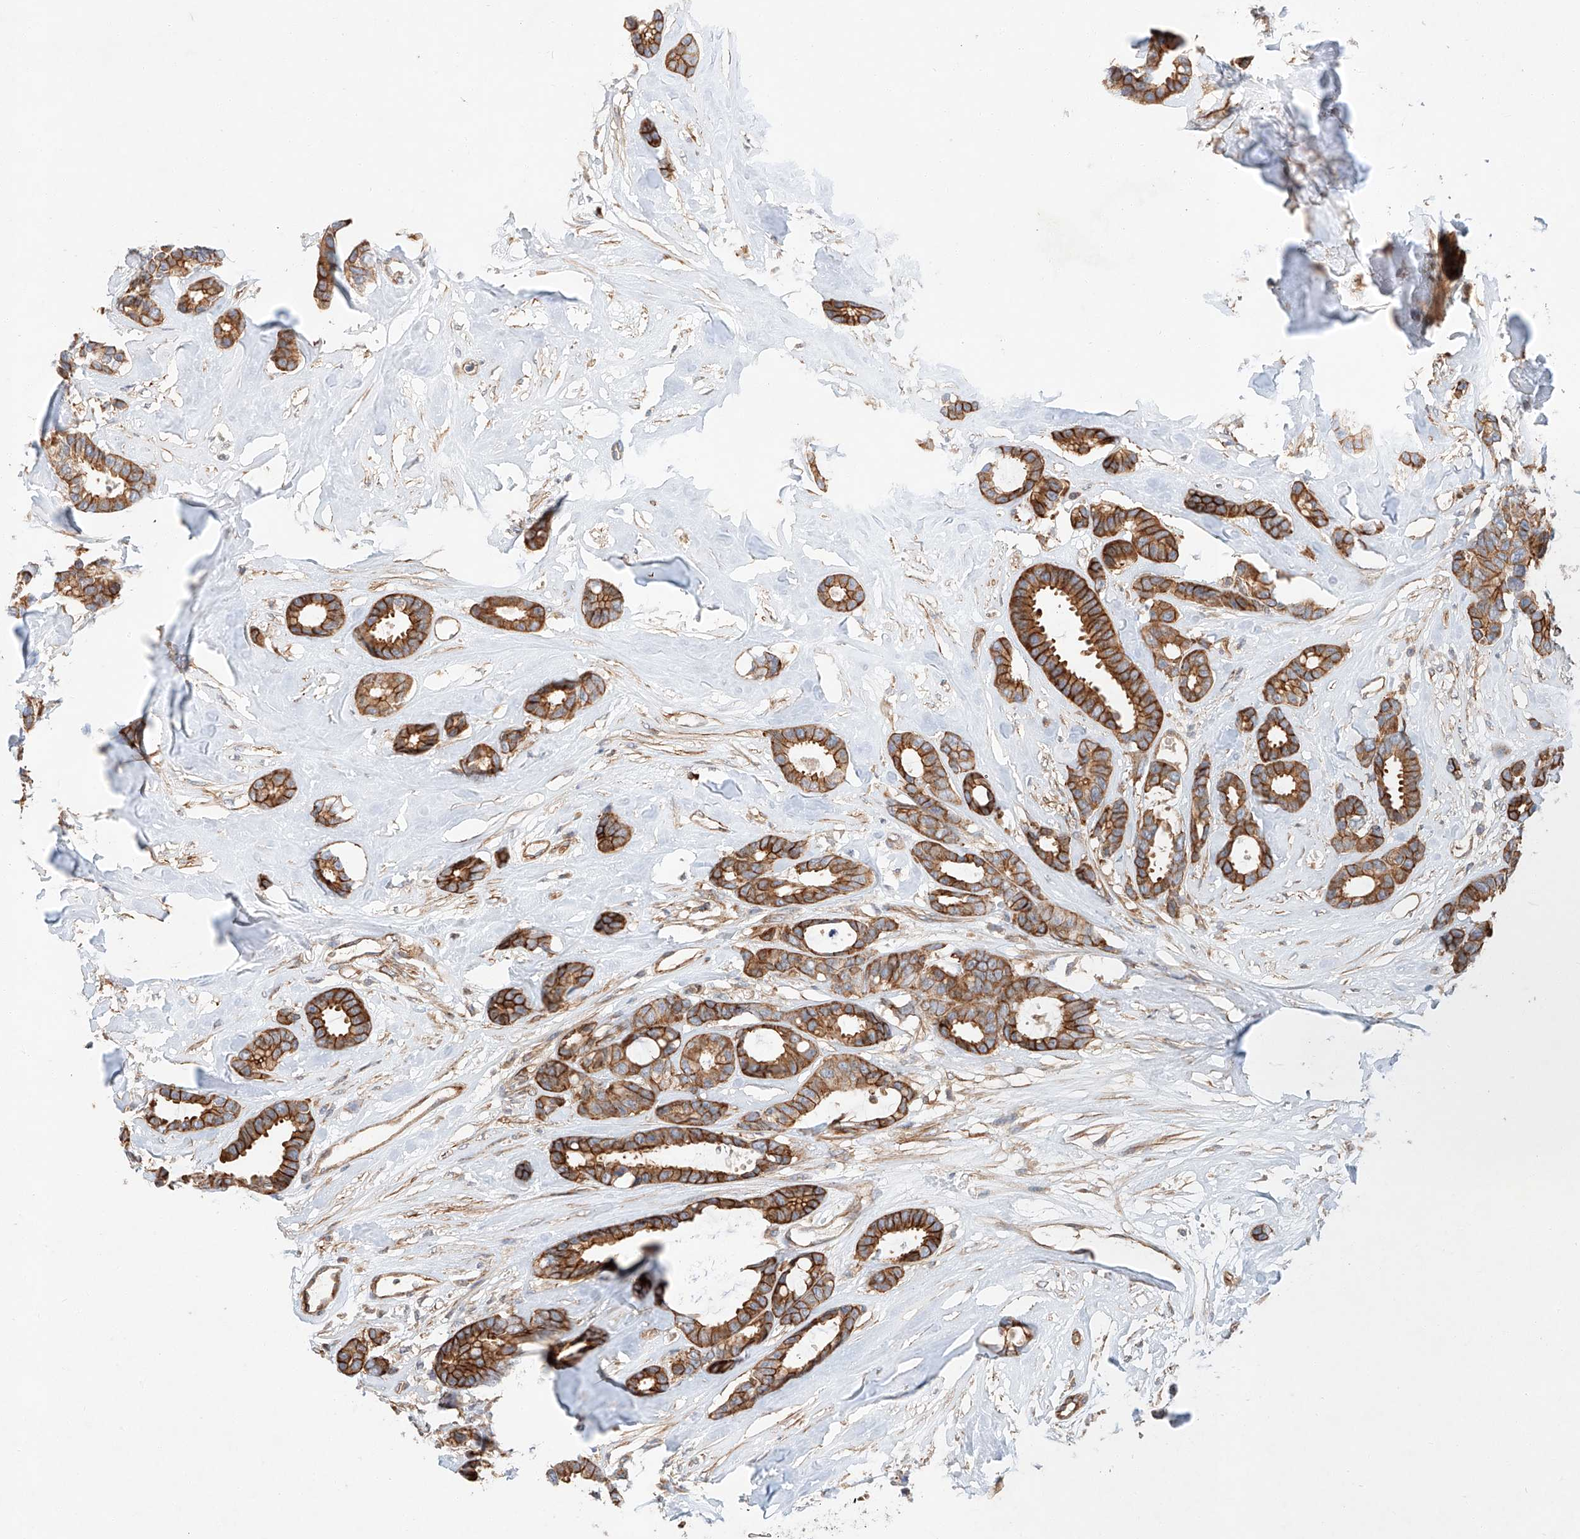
{"staining": {"intensity": "moderate", "quantity": ">75%", "location": "cytoplasmic/membranous"}, "tissue": "breast cancer", "cell_type": "Tumor cells", "image_type": "cancer", "snomed": [{"axis": "morphology", "description": "Duct carcinoma"}, {"axis": "topography", "description": "Breast"}], "caption": "An immunohistochemistry (IHC) image of tumor tissue is shown. Protein staining in brown labels moderate cytoplasmic/membranous positivity in infiltrating ductal carcinoma (breast) within tumor cells.", "gene": "MINDY4", "patient": {"sex": "female", "age": 87}}